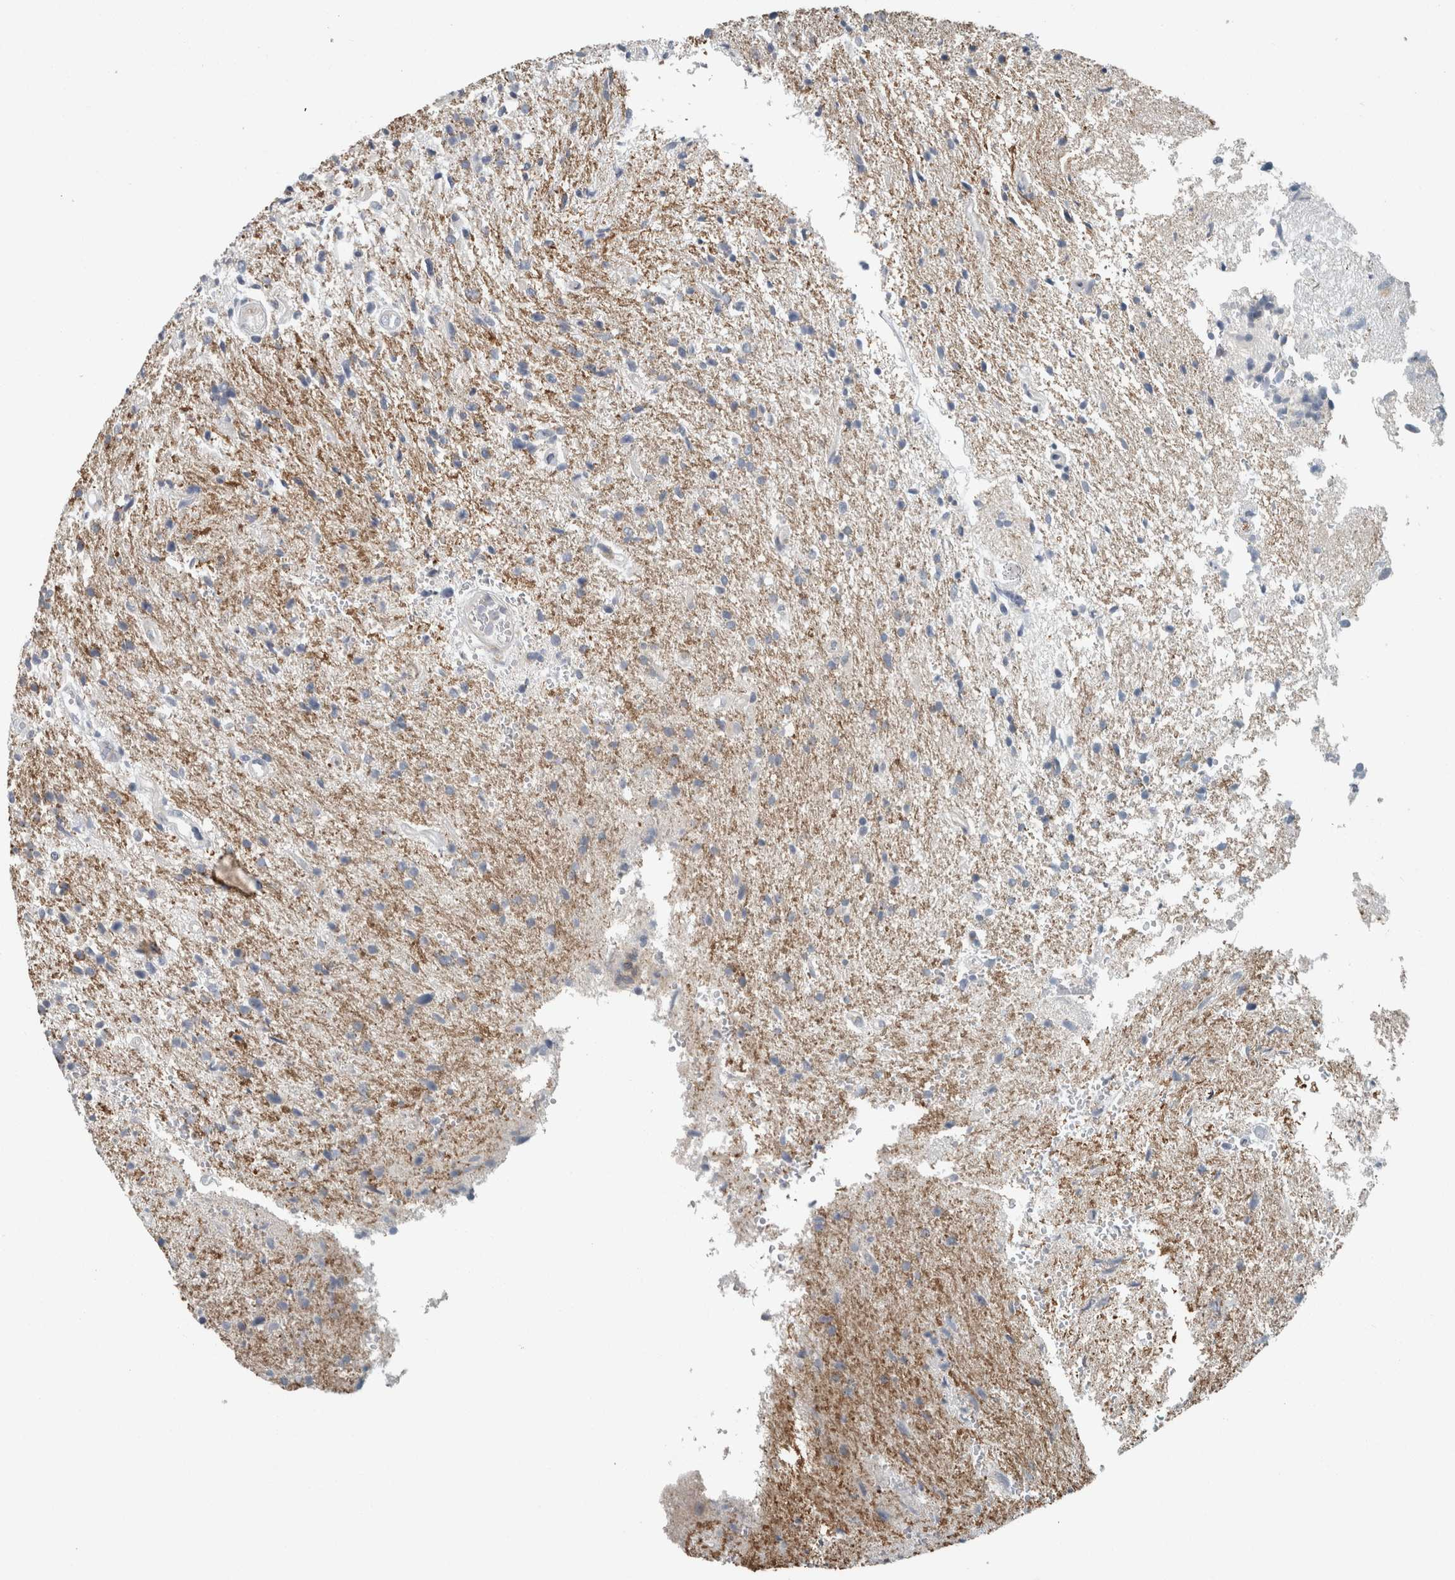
{"staining": {"intensity": "negative", "quantity": "none", "location": "none"}, "tissue": "glioma", "cell_type": "Tumor cells", "image_type": "cancer", "snomed": [{"axis": "morphology", "description": "Glioma, malignant, High grade"}, {"axis": "topography", "description": "Brain"}], "caption": "Immunohistochemistry histopathology image of neoplastic tissue: malignant glioma (high-grade) stained with DAB (3,3'-diaminobenzidine) displays no significant protein positivity in tumor cells.", "gene": "KIF1C", "patient": {"sex": "male", "age": 72}}